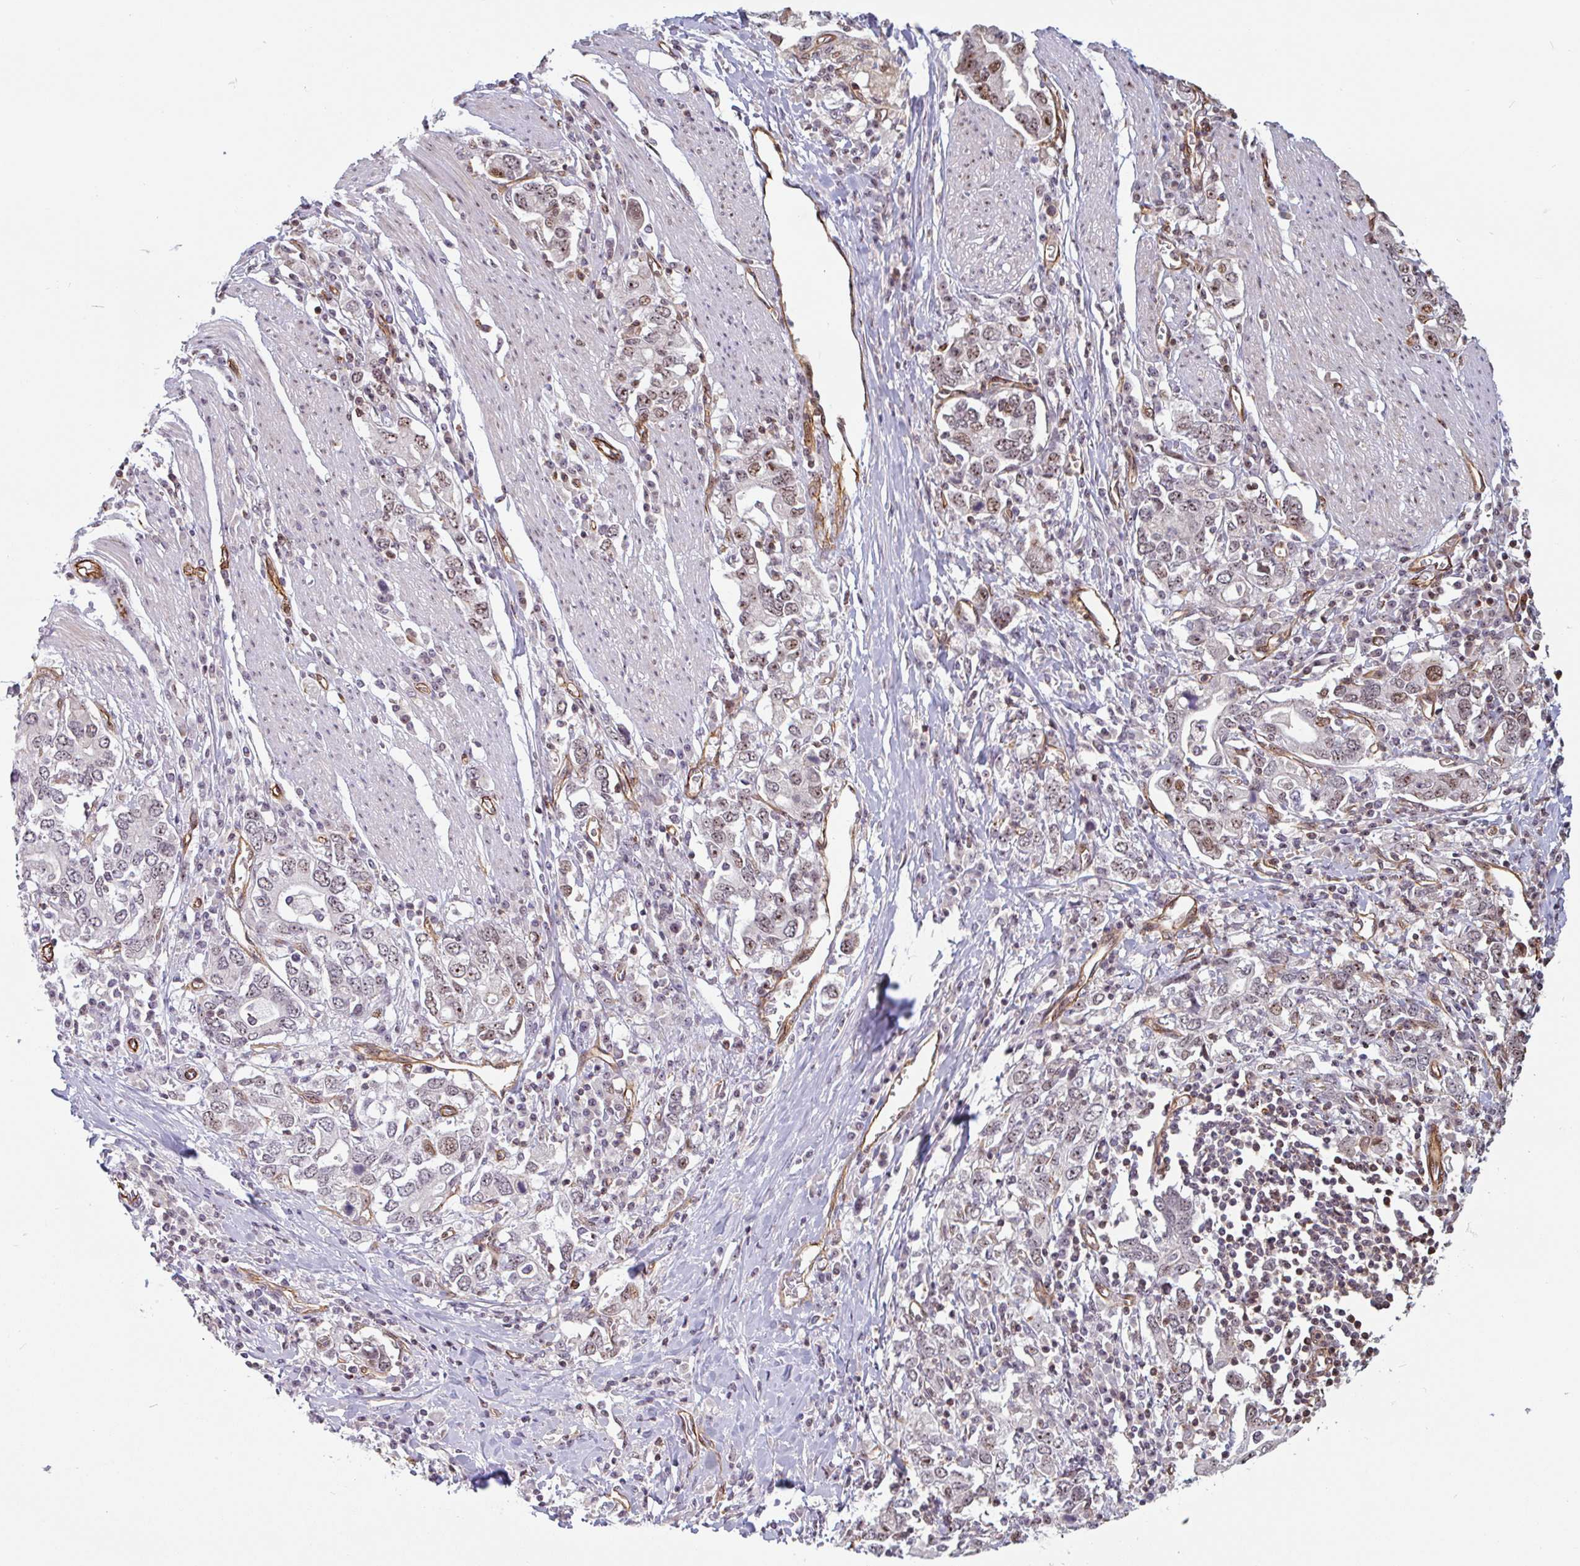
{"staining": {"intensity": "moderate", "quantity": ">75%", "location": "nuclear"}, "tissue": "stomach cancer", "cell_type": "Tumor cells", "image_type": "cancer", "snomed": [{"axis": "morphology", "description": "Adenocarcinoma, NOS"}, {"axis": "topography", "description": "Stomach, upper"}, {"axis": "topography", "description": "Stomach"}], "caption": "Protein expression analysis of stomach cancer (adenocarcinoma) demonstrates moderate nuclear staining in about >75% of tumor cells.", "gene": "ZNF689", "patient": {"sex": "male", "age": 62}}